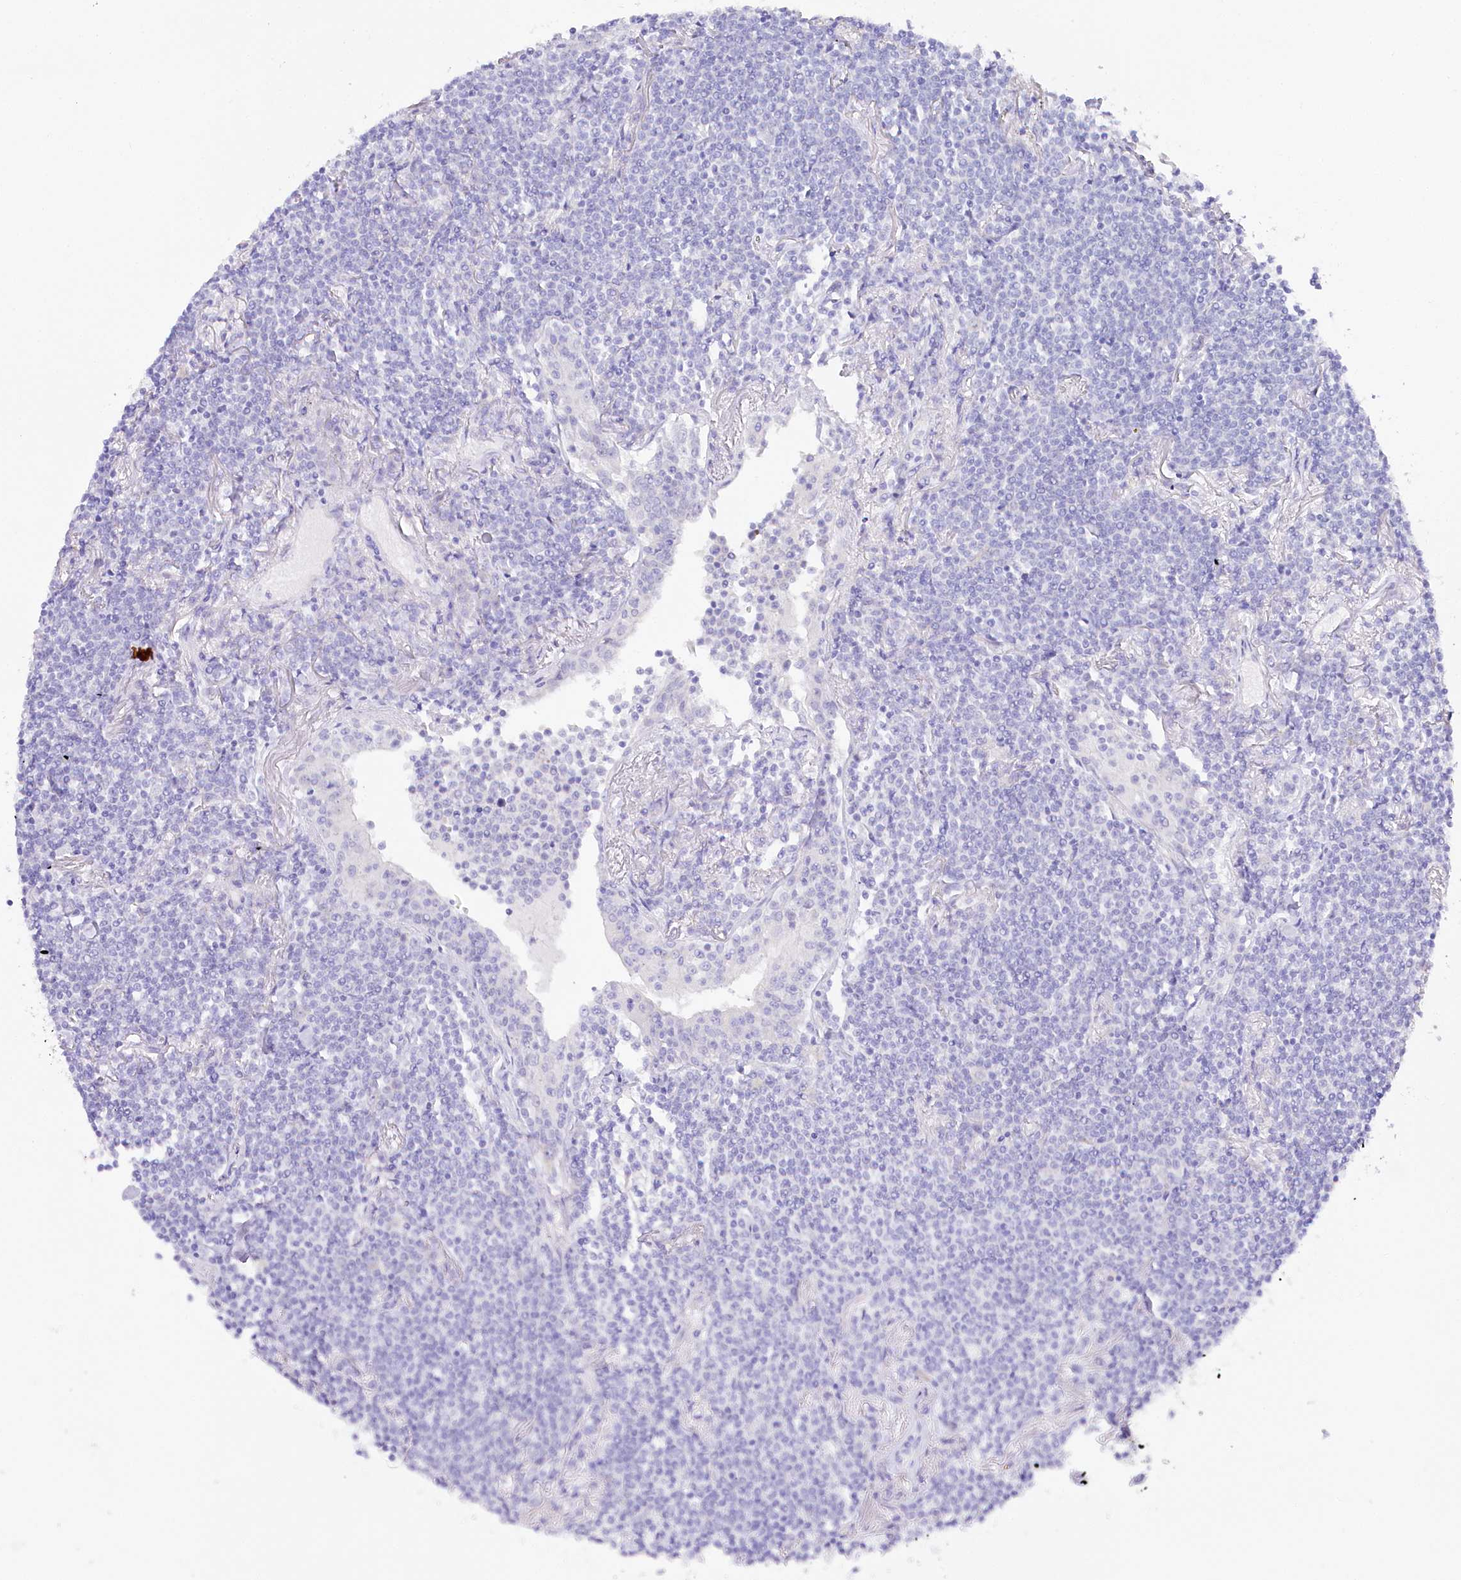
{"staining": {"intensity": "negative", "quantity": "none", "location": "none"}, "tissue": "lymphoma", "cell_type": "Tumor cells", "image_type": "cancer", "snomed": [{"axis": "morphology", "description": "Malignant lymphoma, non-Hodgkin's type, Low grade"}, {"axis": "topography", "description": "Lung"}], "caption": "Tumor cells show no significant staining in lymphoma. The staining is performed using DAB (3,3'-diaminobenzidine) brown chromogen with nuclei counter-stained in using hematoxylin.", "gene": "CSN3", "patient": {"sex": "female", "age": 71}}